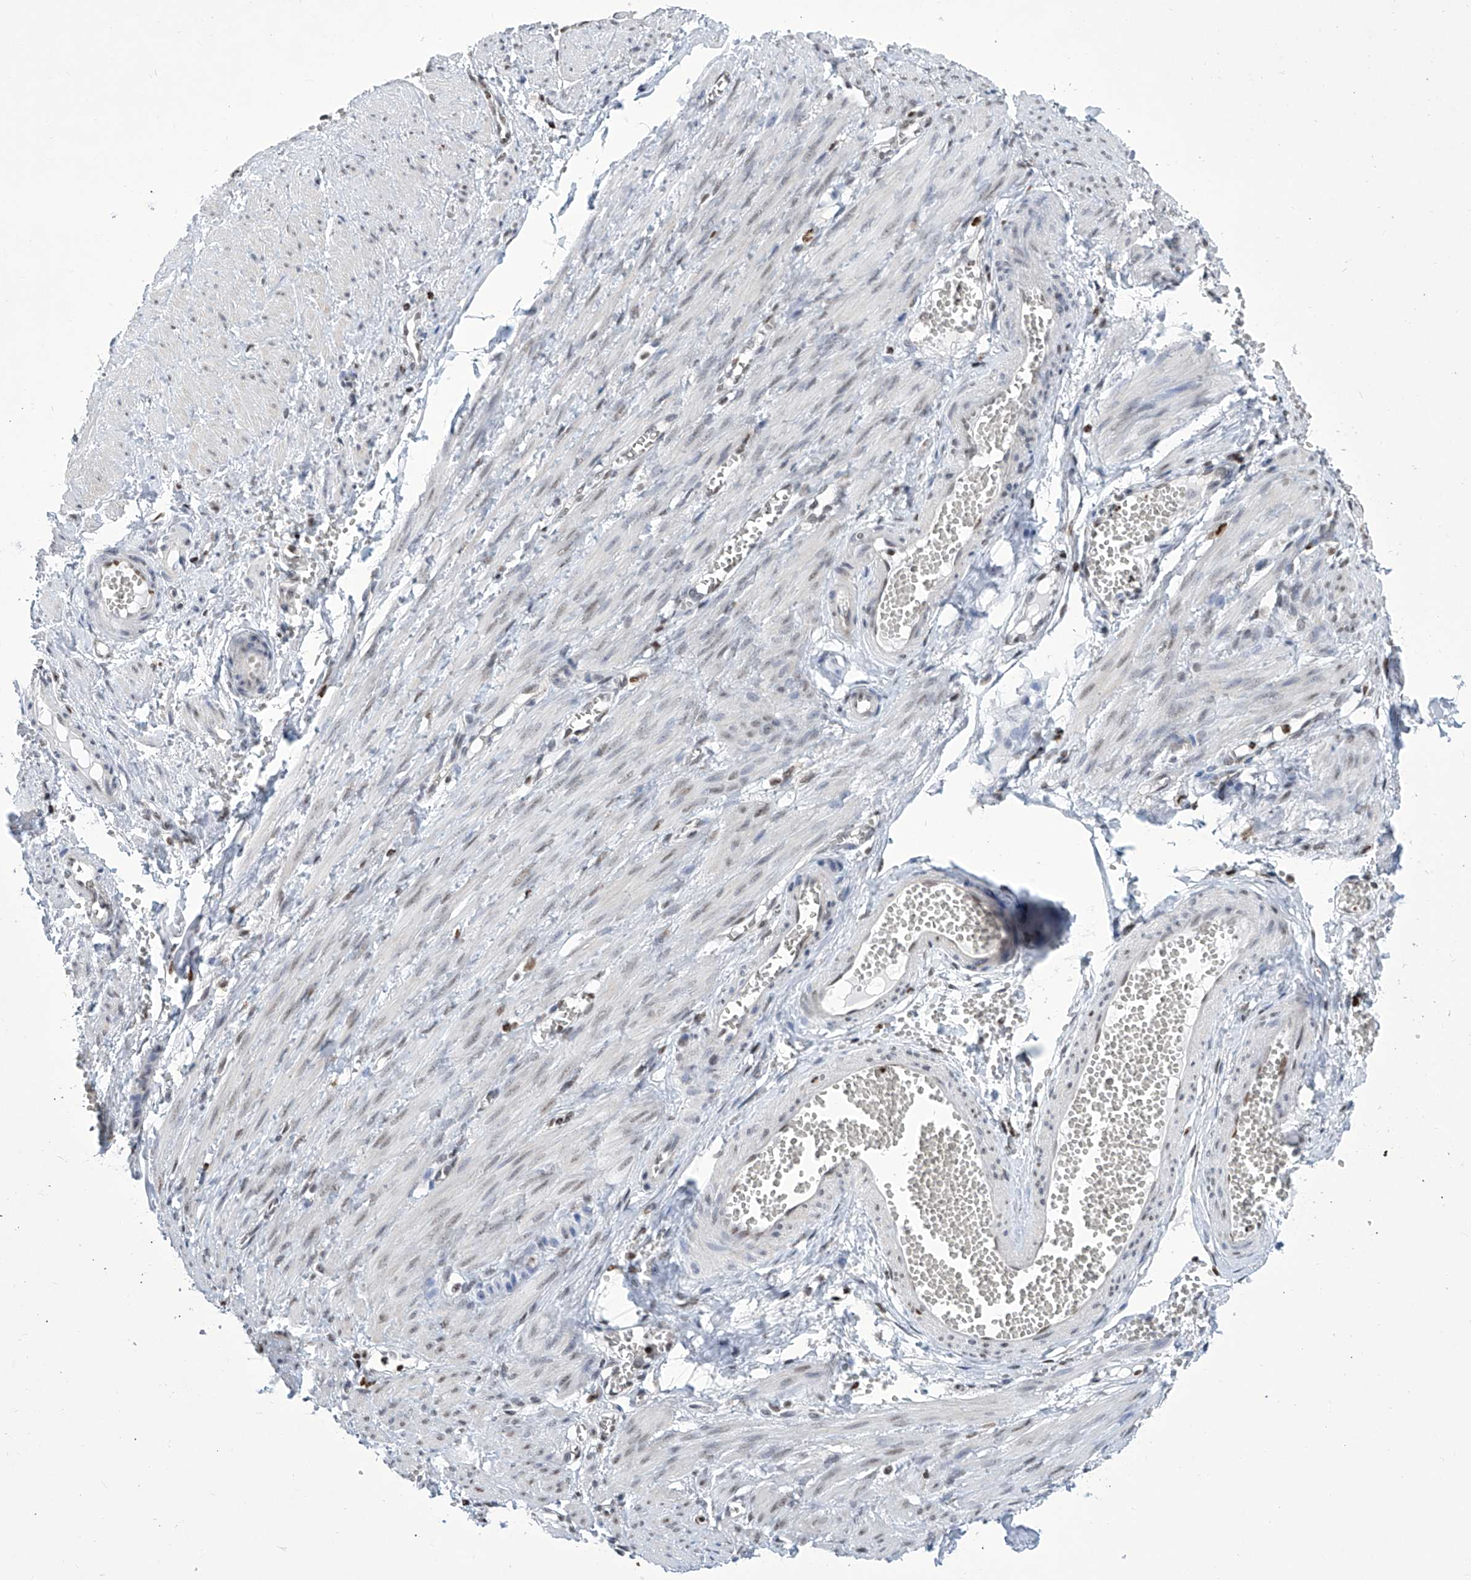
{"staining": {"intensity": "weak", "quantity": ">75%", "location": "nuclear"}, "tissue": "adipose tissue", "cell_type": "Adipocytes", "image_type": "normal", "snomed": [{"axis": "morphology", "description": "Normal tissue, NOS"}, {"axis": "topography", "description": "Smooth muscle"}, {"axis": "topography", "description": "Peripheral nerve tissue"}], "caption": "DAB (3,3'-diaminobenzidine) immunohistochemical staining of unremarkable adipose tissue demonstrates weak nuclear protein expression in approximately >75% of adipocytes. (Brightfield microscopy of DAB IHC at high magnification).", "gene": "SREBF2", "patient": {"sex": "female", "age": 39}}